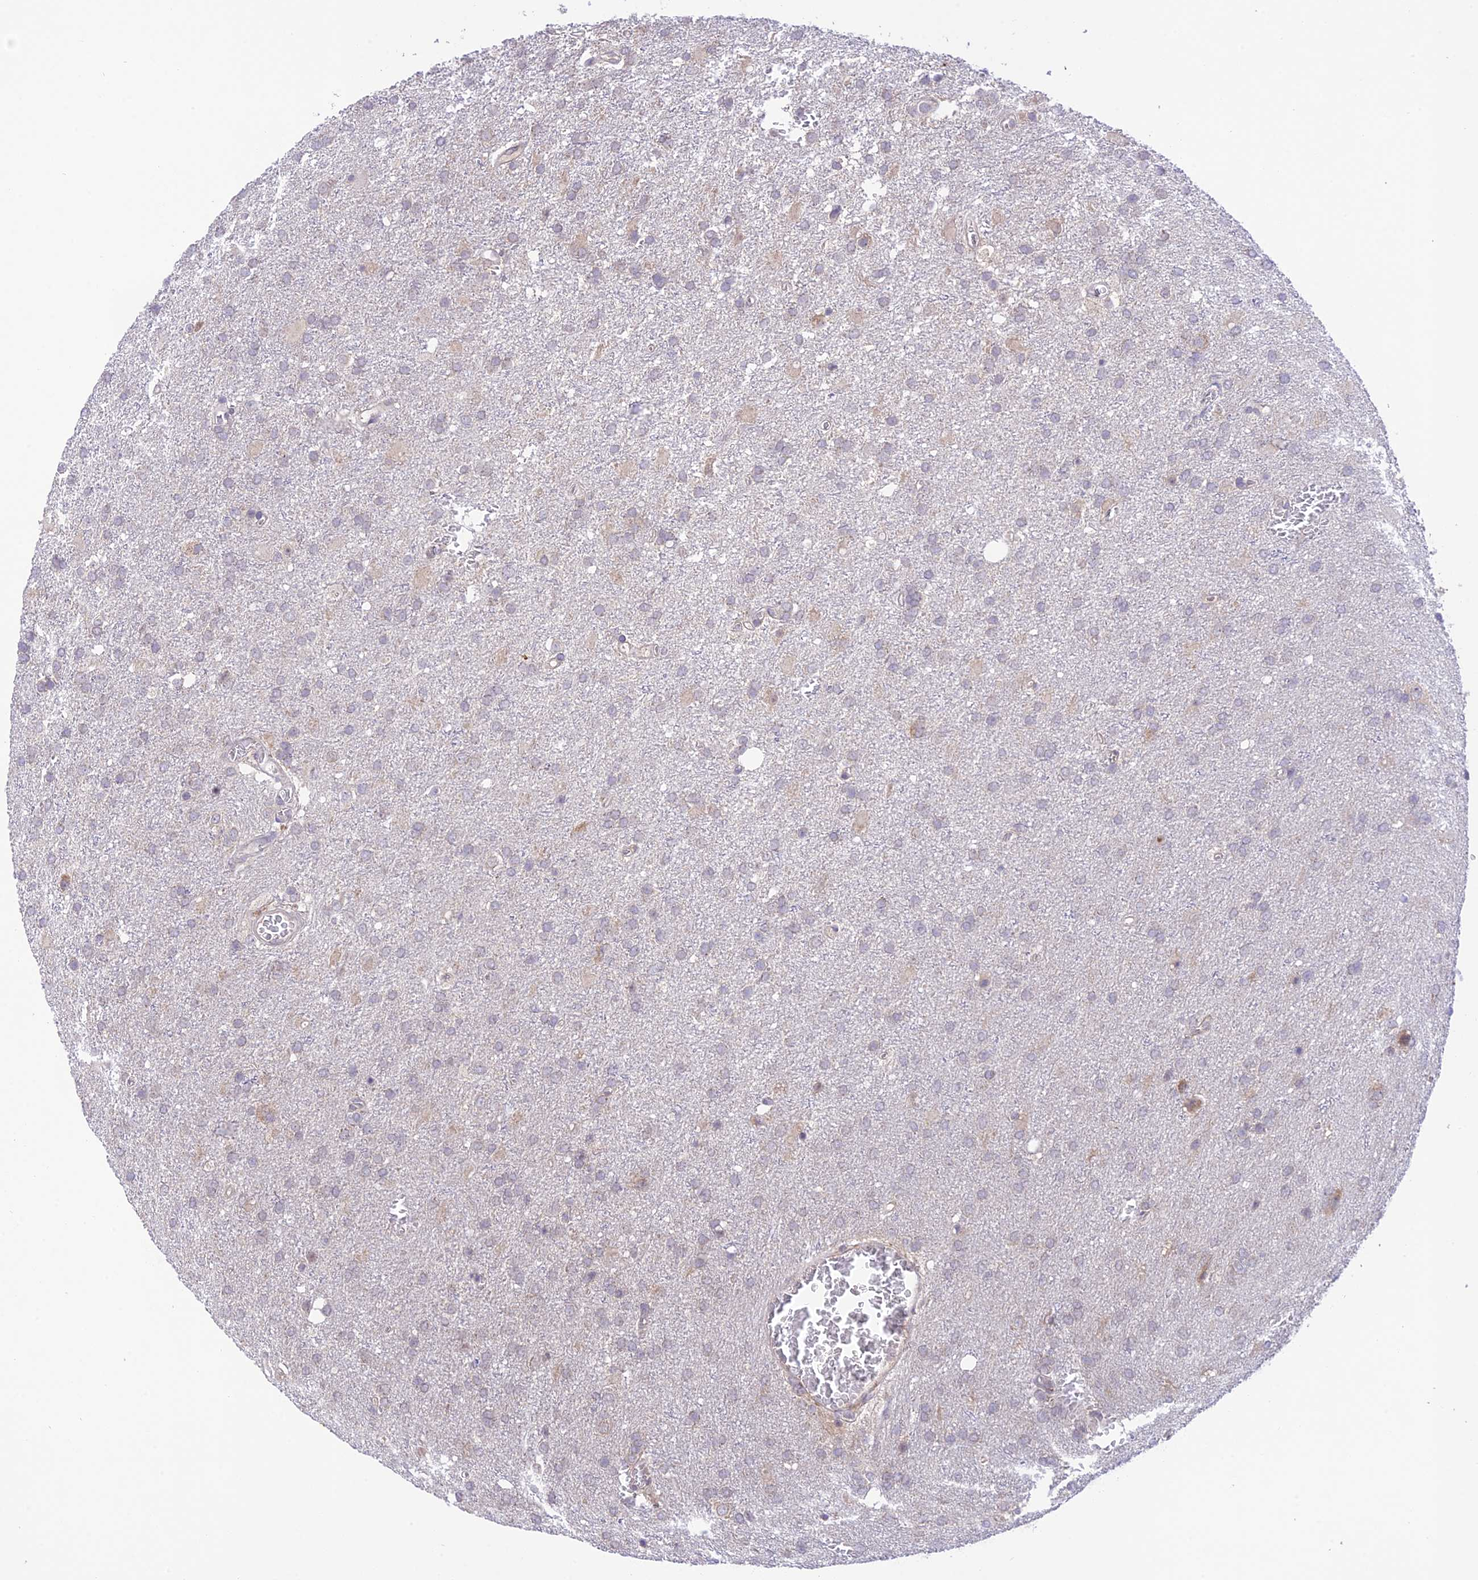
{"staining": {"intensity": "negative", "quantity": "none", "location": "none"}, "tissue": "glioma", "cell_type": "Tumor cells", "image_type": "cancer", "snomed": [{"axis": "morphology", "description": "Glioma, malignant, High grade"}, {"axis": "topography", "description": "Brain"}], "caption": "The IHC histopathology image has no significant expression in tumor cells of malignant high-grade glioma tissue.", "gene": "TEKT1", "patient": {"sex": "female", "age": 74}}